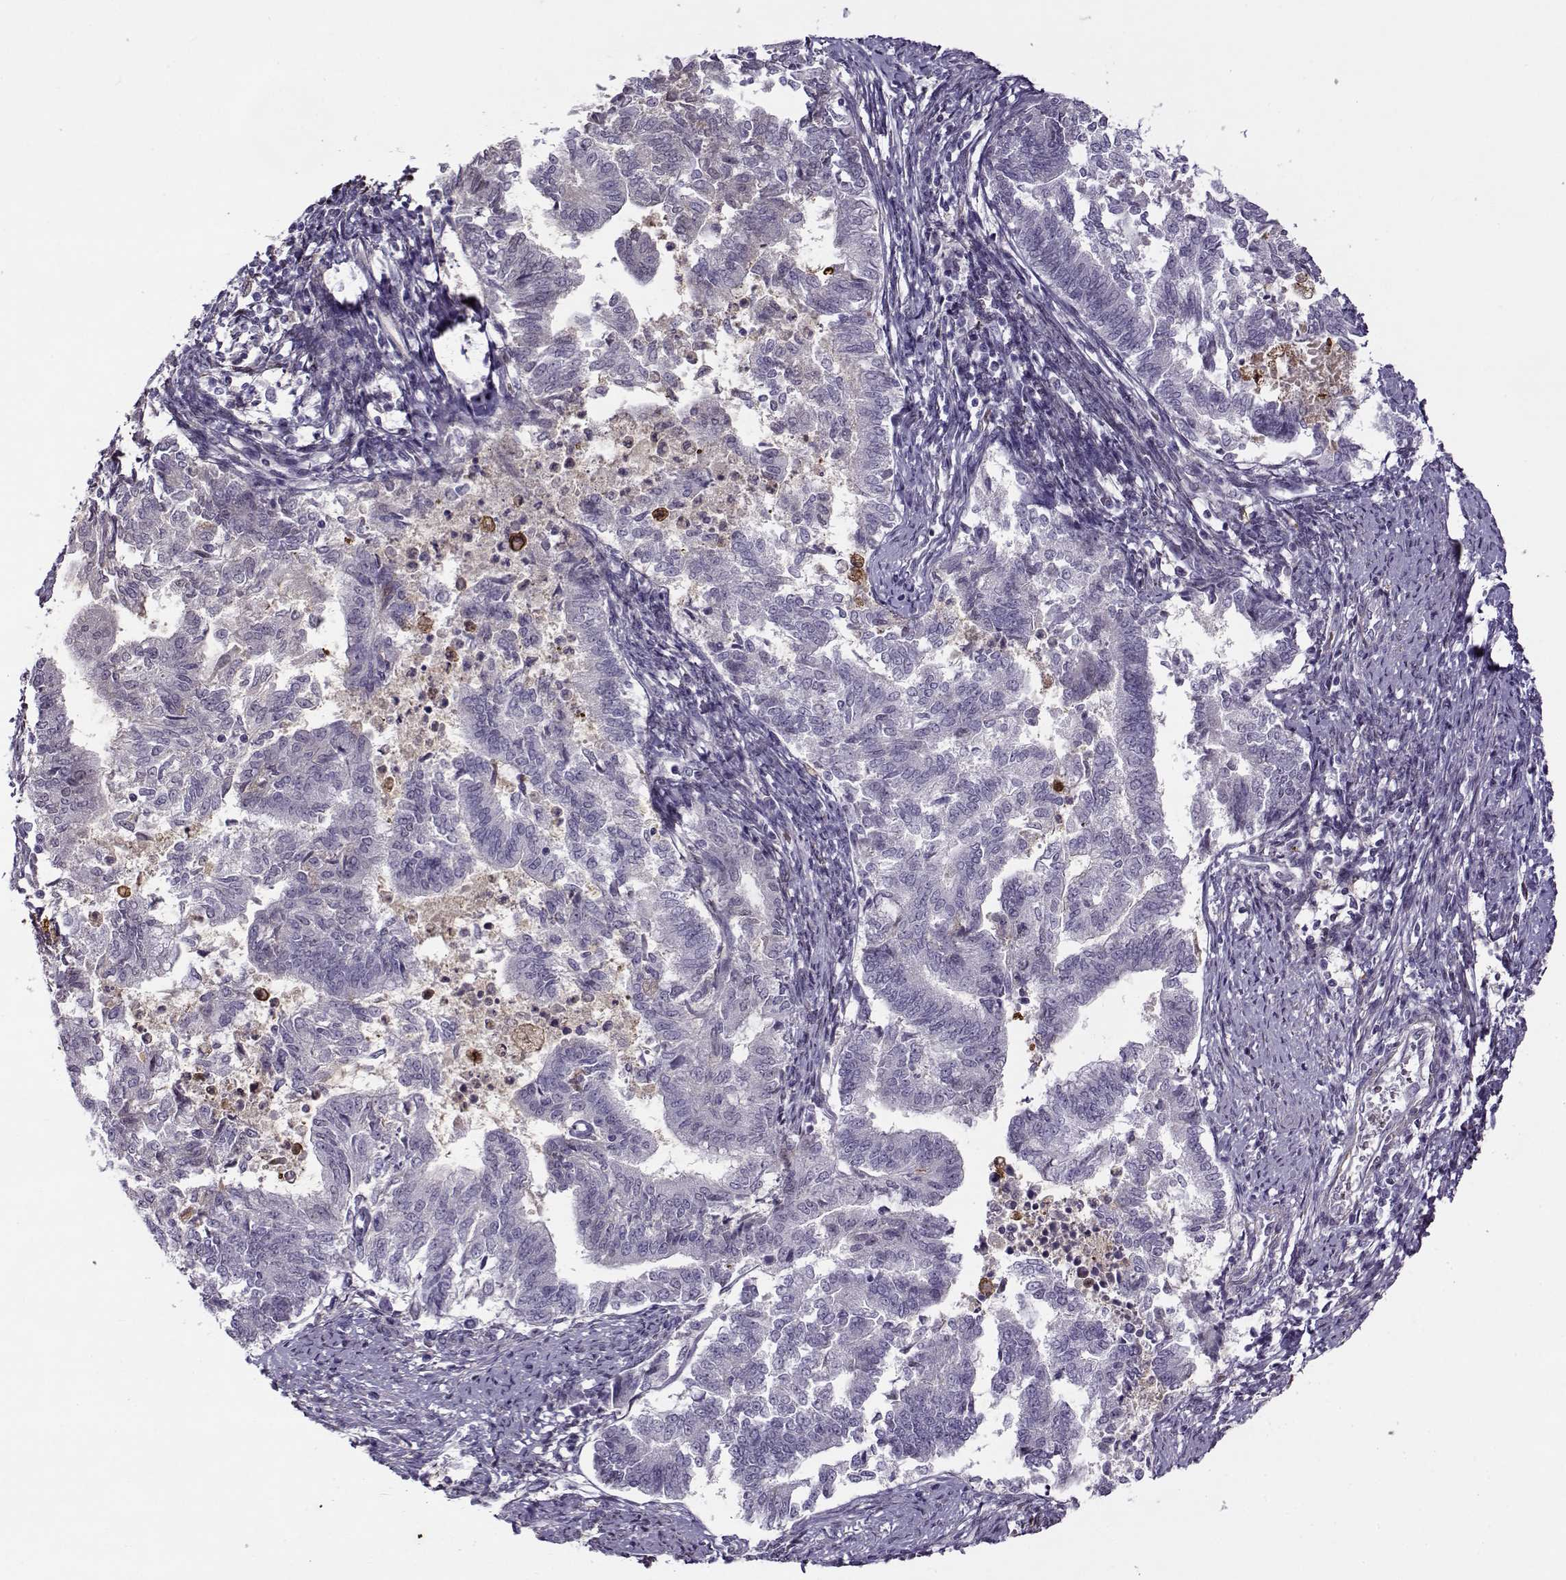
{"staining": {"intensity": "negative", "quantity": "none", "location": "none"}, "tissue": "endometrial cancer", "cell_type": "Tumor cells", "image_type": "cancer", "snomed": [{"axis": "morphology", "description": "Adenocarcinoma, NOS"}, {"axis": "topography", "description": "Endometrium"}], "caption": "High power microscopy photomicrograph of an immunohistochemistry photomicrograph of endometrial adenocarcinoma, revealing no significant staining in tumor cells.", "gene": "UCP3", "patient": {"sex": "female", "age": 65}}